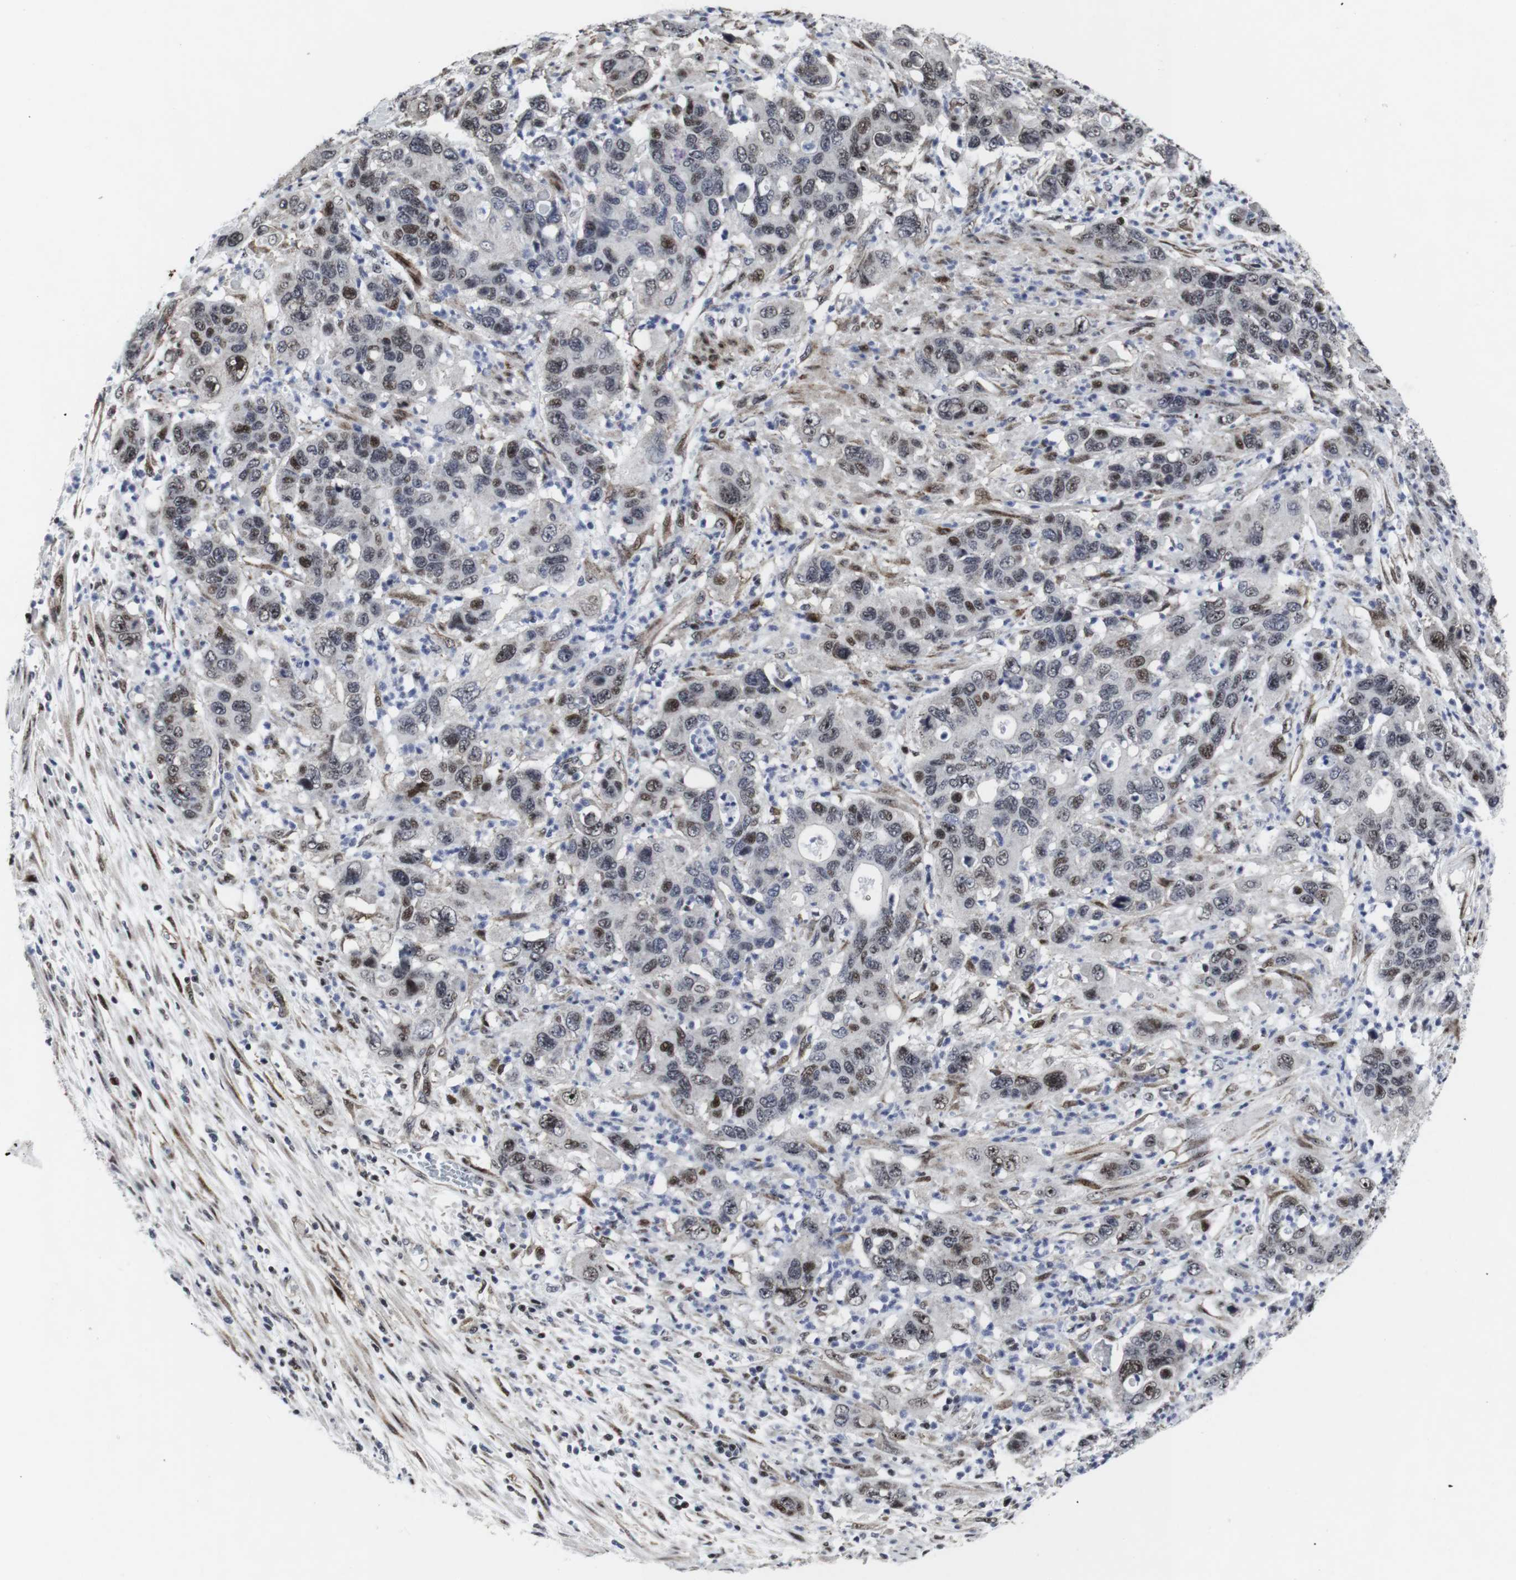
{"staining": {"intensity": "moderate", "quantity": "25%-75%", "location": "nuclear"}, "tissue": "pancreatic cancer", "cell_type": "Tumor cells", "image_type": "cancer", "snomed": [{"axis": "morphology", "description": "Adenocarcinoma, NOS"}, {"axis": "topography", "description": "Pancreas"}], "caption": "Human adenocarcinoma (pancreatic) stained with a protein marker reveals moderate staining in tumor cells.", "gene": "MLH1", "patient": {"sex": "female", "age": 71}}